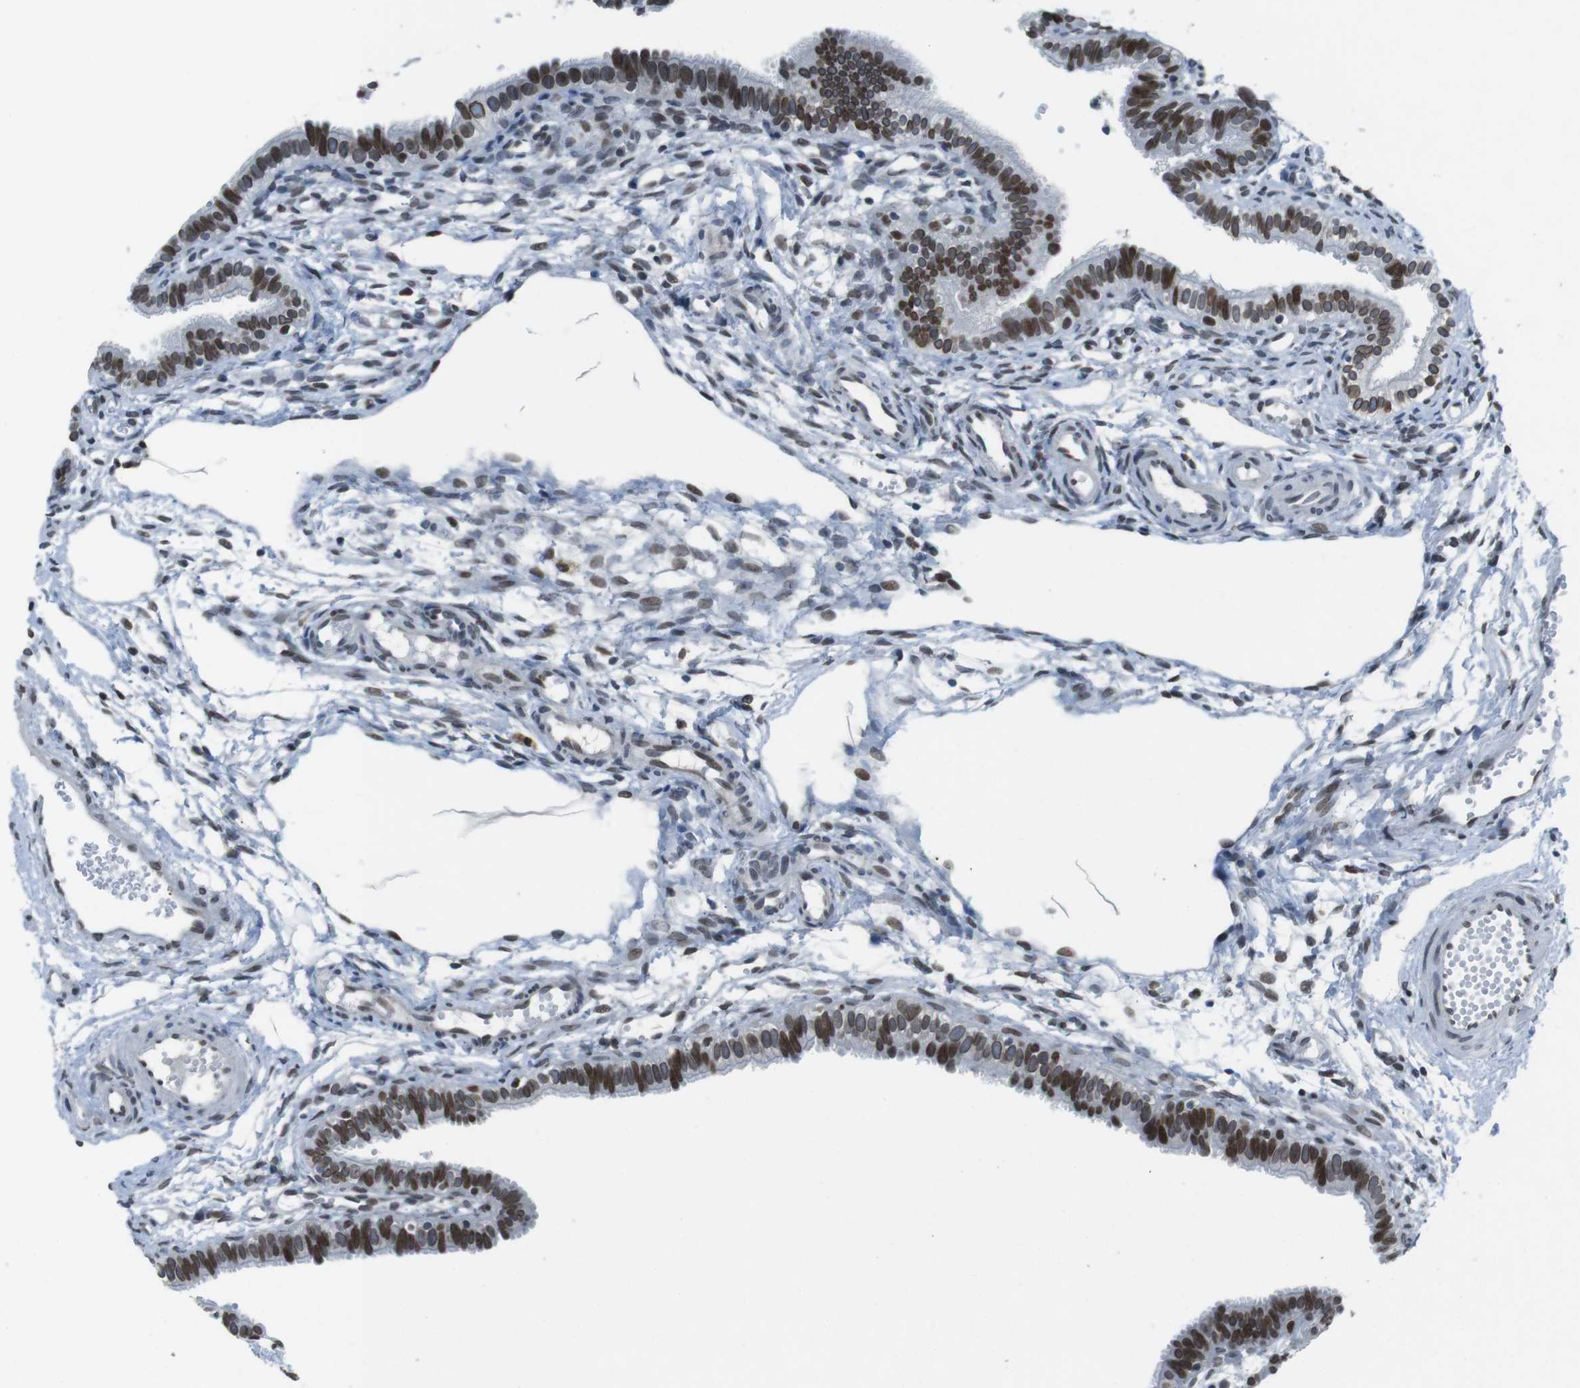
{"staining": {"intensity": "strong", "quantity": ">75%", "location": "cytoplasmic/membranous,nuclear"}, "tissue": "fallopian tube", "cell_type": "Glandular cells", "image_type": "normal", "snomed": [{"axis": "morphology", "description": "Normal tissue, NOS"}, {"axis": "topography", "description": "Fallopian tube"}, {"axis": "topography", "description": "Placenta"}], "caption": "Fallopian tube stained with immunohistochemistry (IHC) exhibits strong cytoplasmic/membranous,nuclear expression in about >75% of glandular cells. (IHC, brightfield microscopy, high magnification).", "gene": "MAD1L1", "patient": {"sex": "female", "age": 34}}